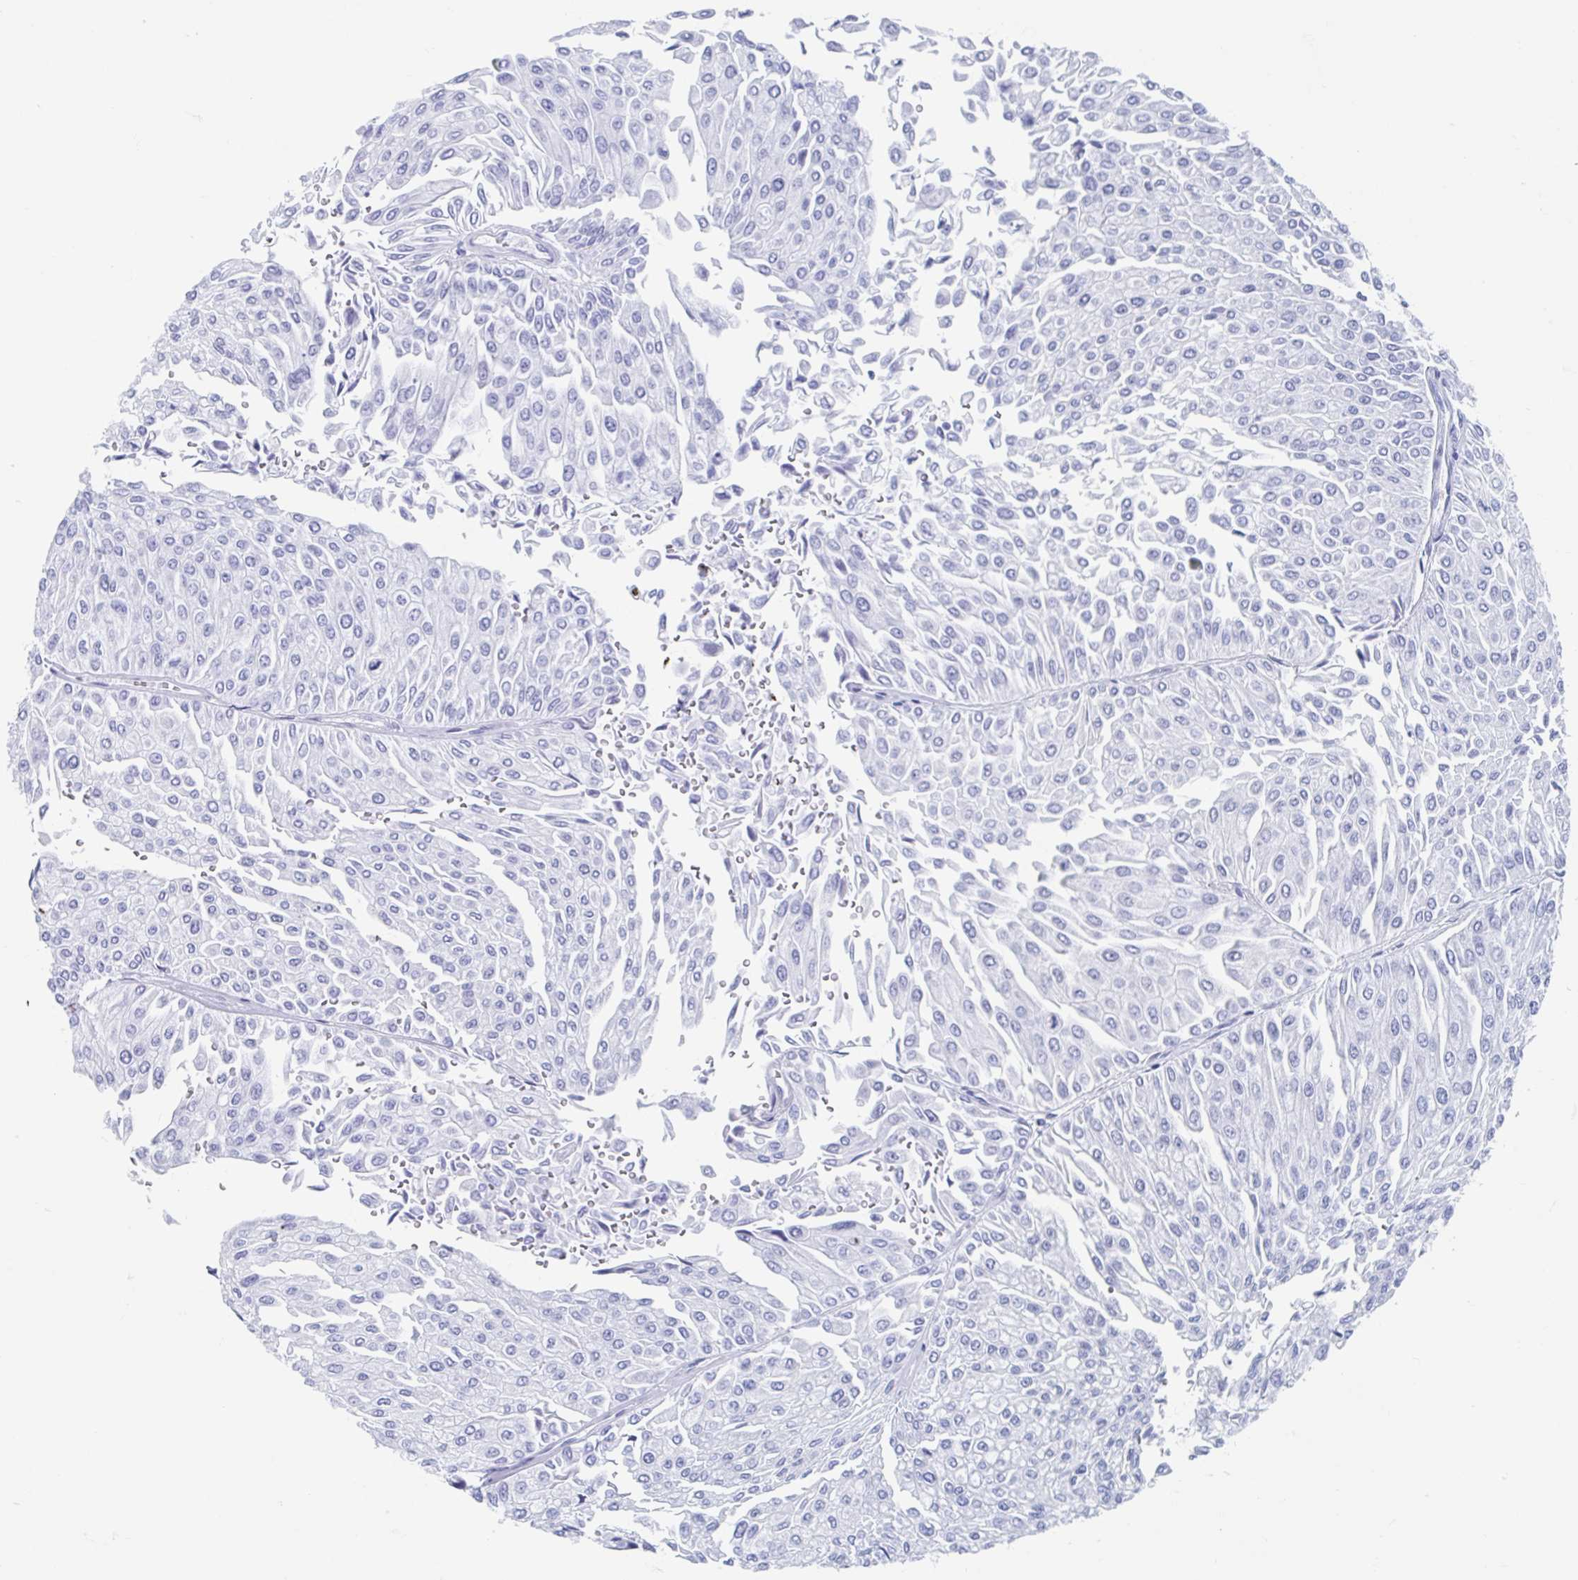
{"staining": {"intensity": "negative", "quantity": "none", "location": "none"}, "tissue": "urothelial cancer", "cell_type": "Tumor cells", "image_type": "cancer", "snomed": [{"axis": "morphology", "description": "Urothelial carcinoma, NOS"}, {"axis": "topography", "description": "Urinary bladder"}], "caption": "IHC of transitional cell carcinoma demonstrates no positivity in tumor cells. (DAB (3,3'-diaminobenzidine) immunohistochemistry visualized using brightfield microscopy, high magnification).", "gene": "HDGFL1", "patient": {"sex": "male", "age": 67}}